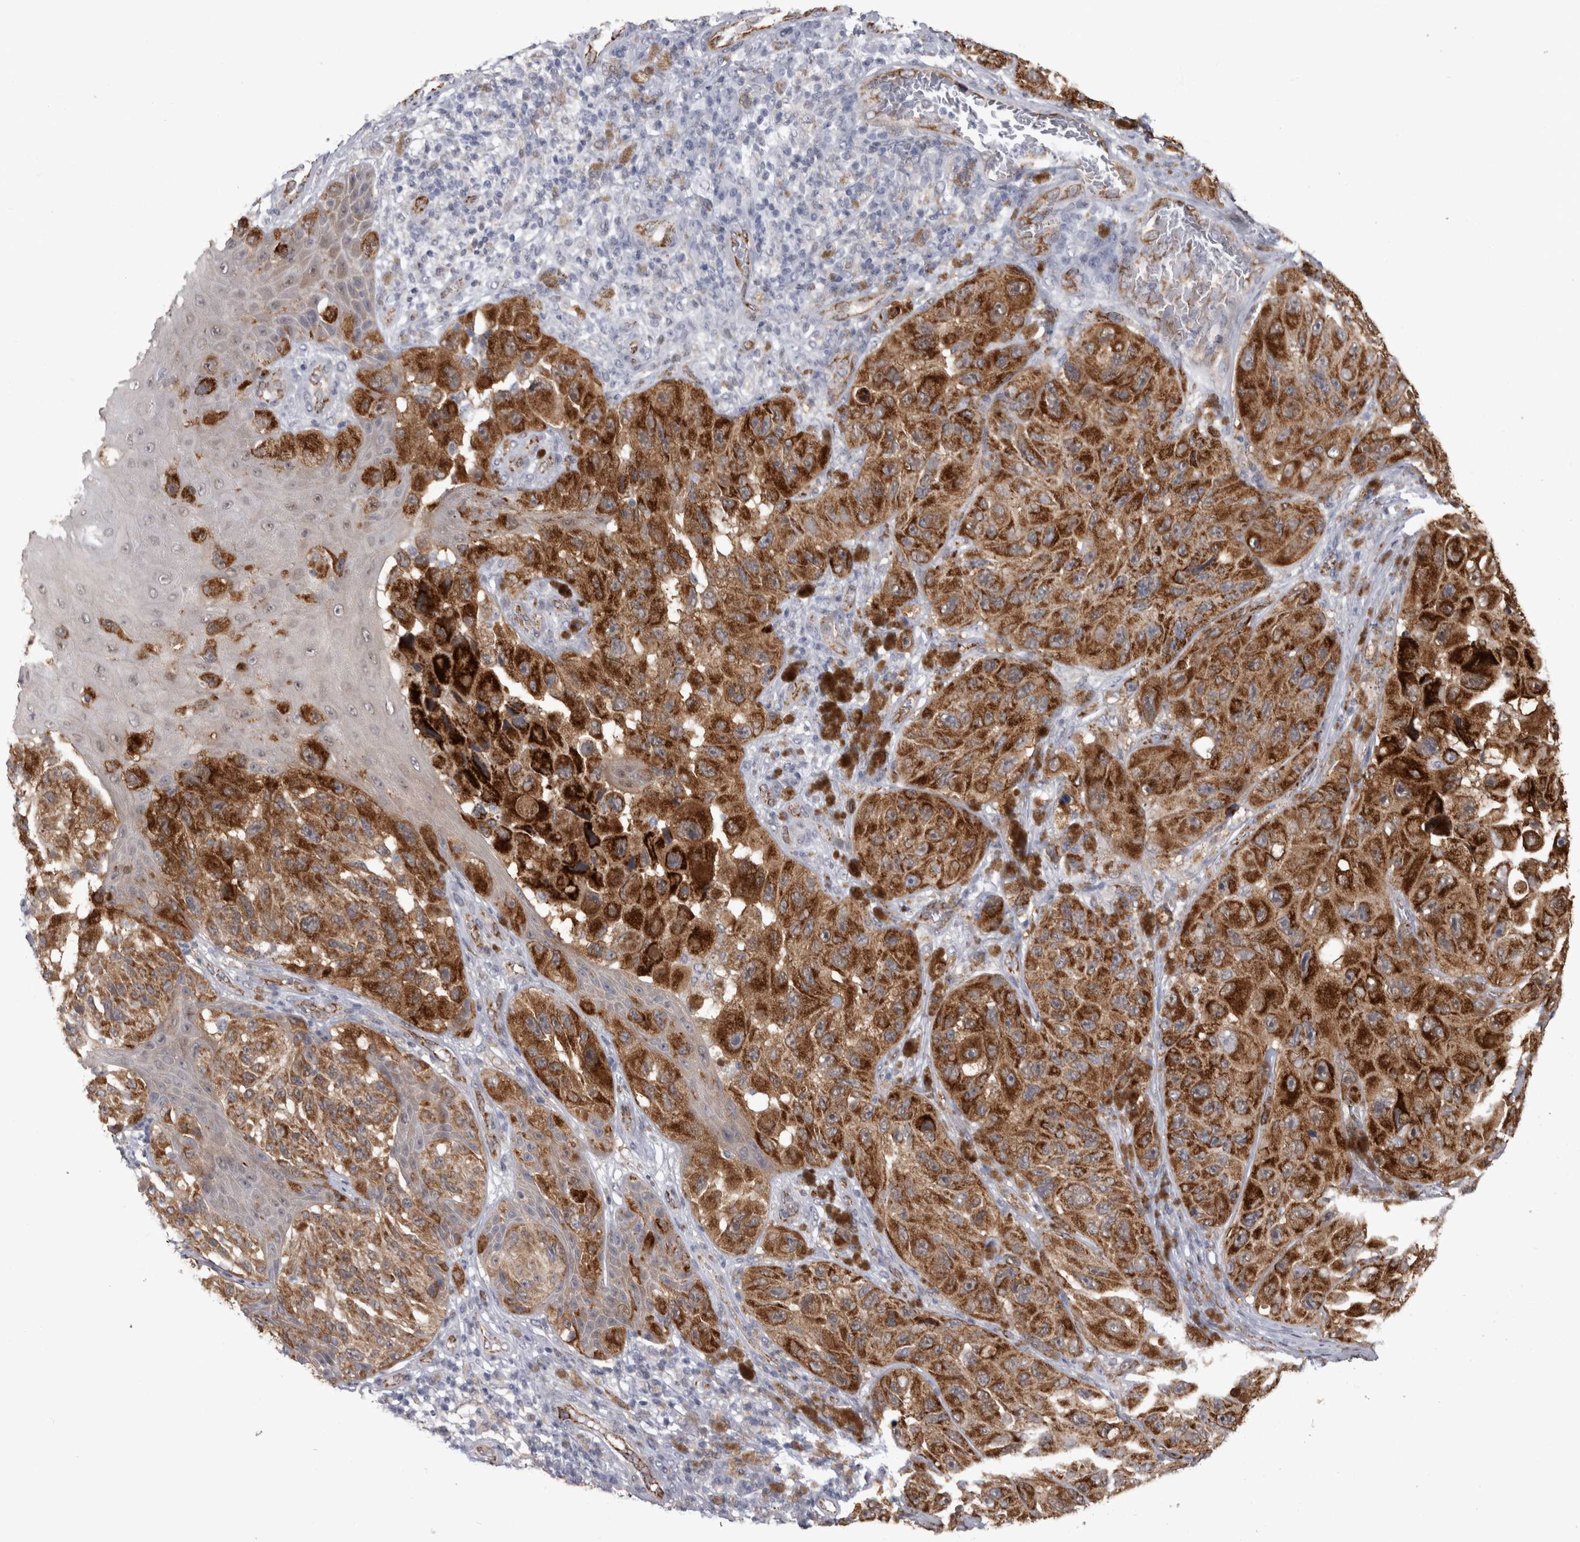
{"staining": {"intensity": "strong", "quantity": ">75%", "location": "cytoplasmic/membranous"}, "tissue": "melanoma", "cell_type": "Tumor cells", "image_type": "cancer", "snomed": [{"axis": "morphology", "description": "Malignant melanoma, NOS"}, {"axis": "topography", "description": "Skin"}], "caption": "Protein staining reveals strong cytoplasmic/membranous expression in about >75% of tumor cells in malignant melanoma.", "gene": "ACOT7", "patient": {"sex": "female", "age": 73}}